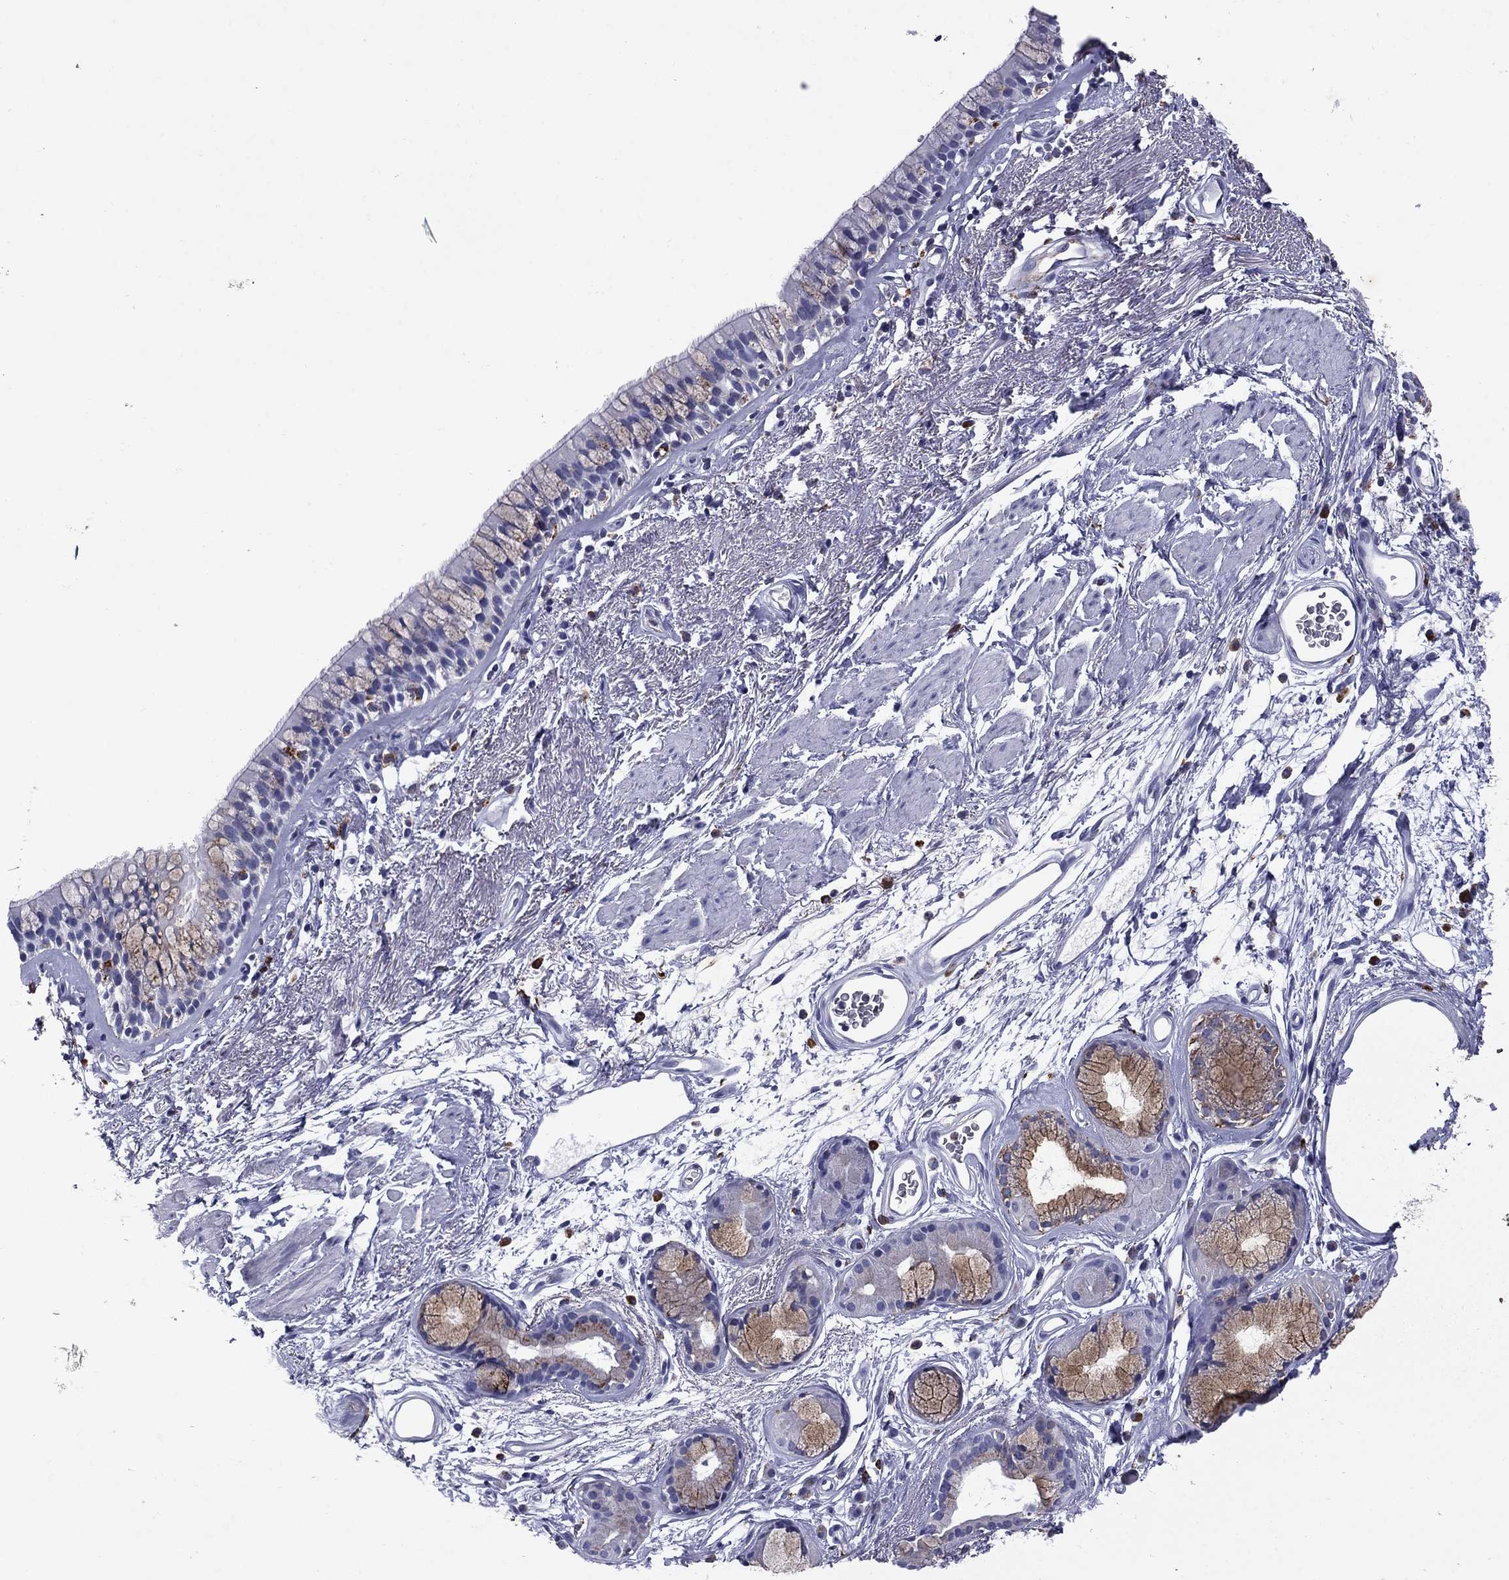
{"staining": {"intensity": "negative", "quantity": "none", "location": "none"}, "tissue": "bronchus", "cell_type": "Respiratory epithelial cells", "image_type": "normal", "snomed": [{"axis": "morphology", "description": "Normal tissue, NOS"}, {"axis": "topography", "description": "Bronchus"}], "caption": "Immunohistochemical staining of unremarkable bronchus demonstrates no significant staining in respiratory epithelial cells. (DAB immunohistochemistry, high magnification).", "gene": "MADCAM1", "patient": {"sex": "male", "age": 82}}